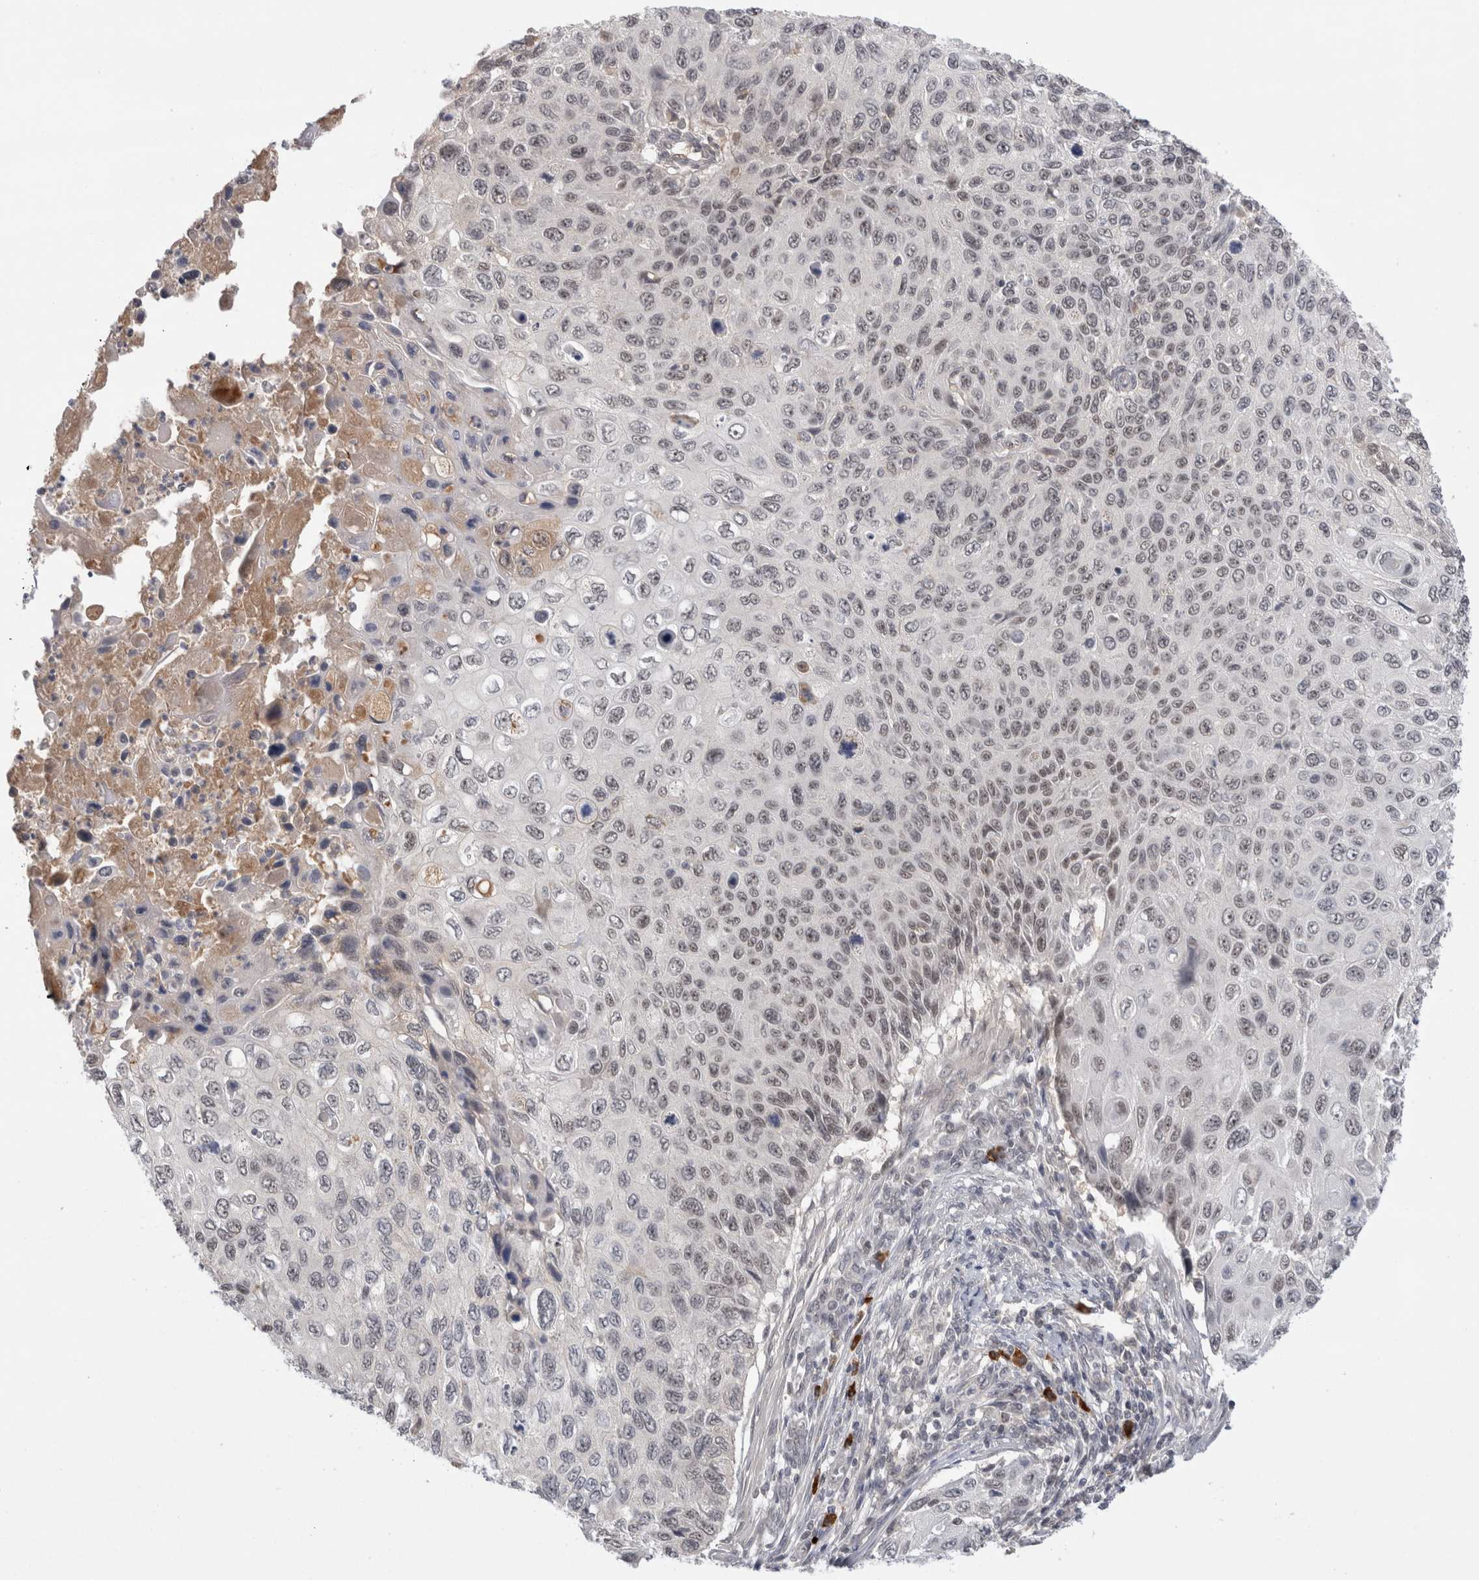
{"staining": {"intensity": "weak", "quantity": "<25%", "location": "nuclear"}, "tissue": "cervical cancer", "cell_type": "Tumor cells", "image_type": "cancer", "snomed": [{"axis": "morphology", "description": "Squamous cell carcinoma, NOS"}, {"axis": "topography", "description": "Cervix"}], "caption": "A histopathology image of human cervical squamous cell carcinoma is negative for staining in tumor cells.", "gene": "ZNF24", "patient": {"sex": "female", "age": 70}}